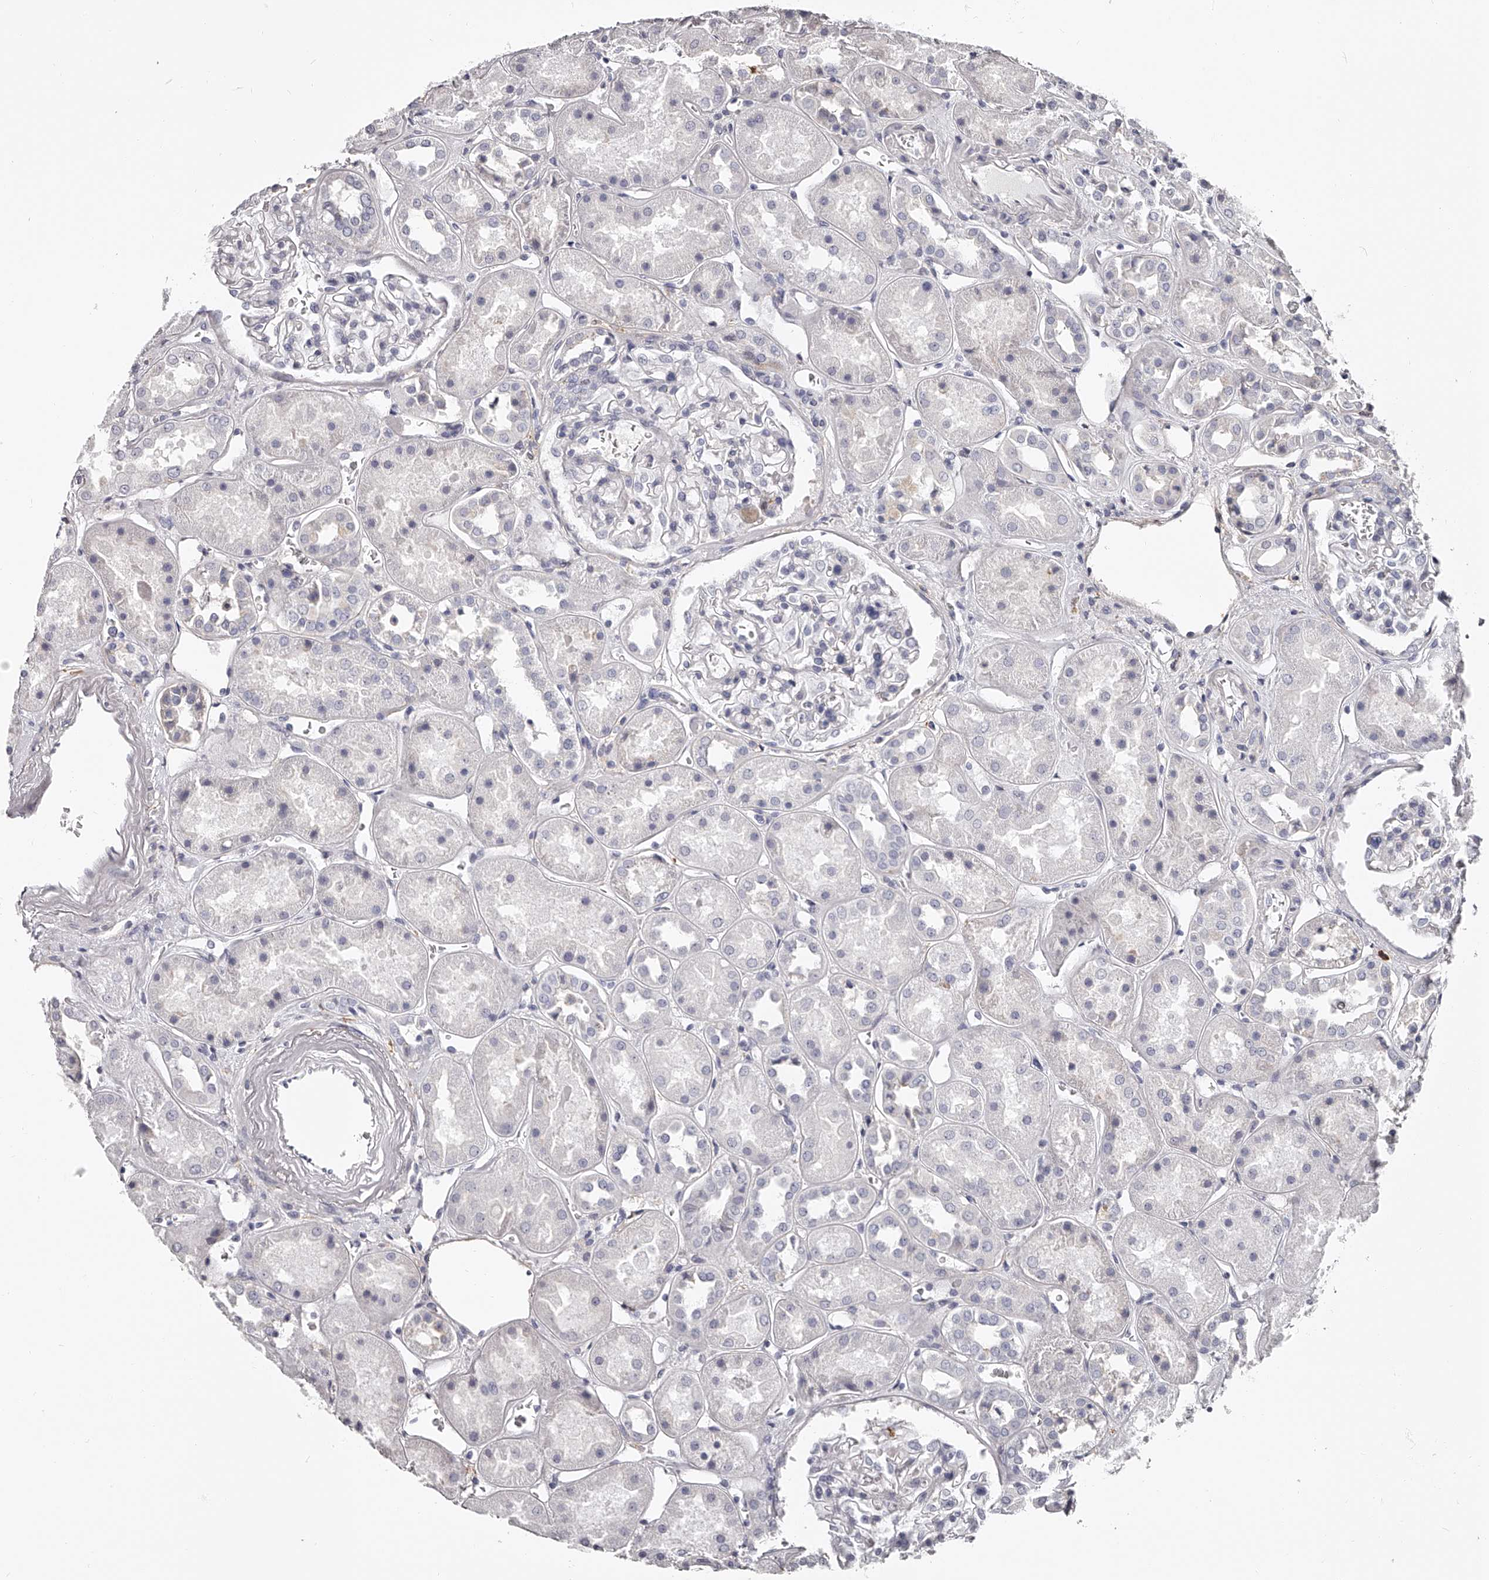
{"staining": {"intensity": "negative", "quantity": "none", "location": "none"}, "tissue": "kidney", "cell_type": "Cells in glomeruli", "image_type": "normal", "snomed": [{"axis": "morphology", "description": "Normal tissue, NOS"}, {"axis": "topography", "description": "Kidney"}], "caption": "Protein analysis of benign kidney displays no significant expression in cells in glomeruli. (Immunohistochemistry (ihc), brightfield microscopy, high magnification).", "gene": "PACSIN1", "patient": {"sex": "male", "age": 70}}